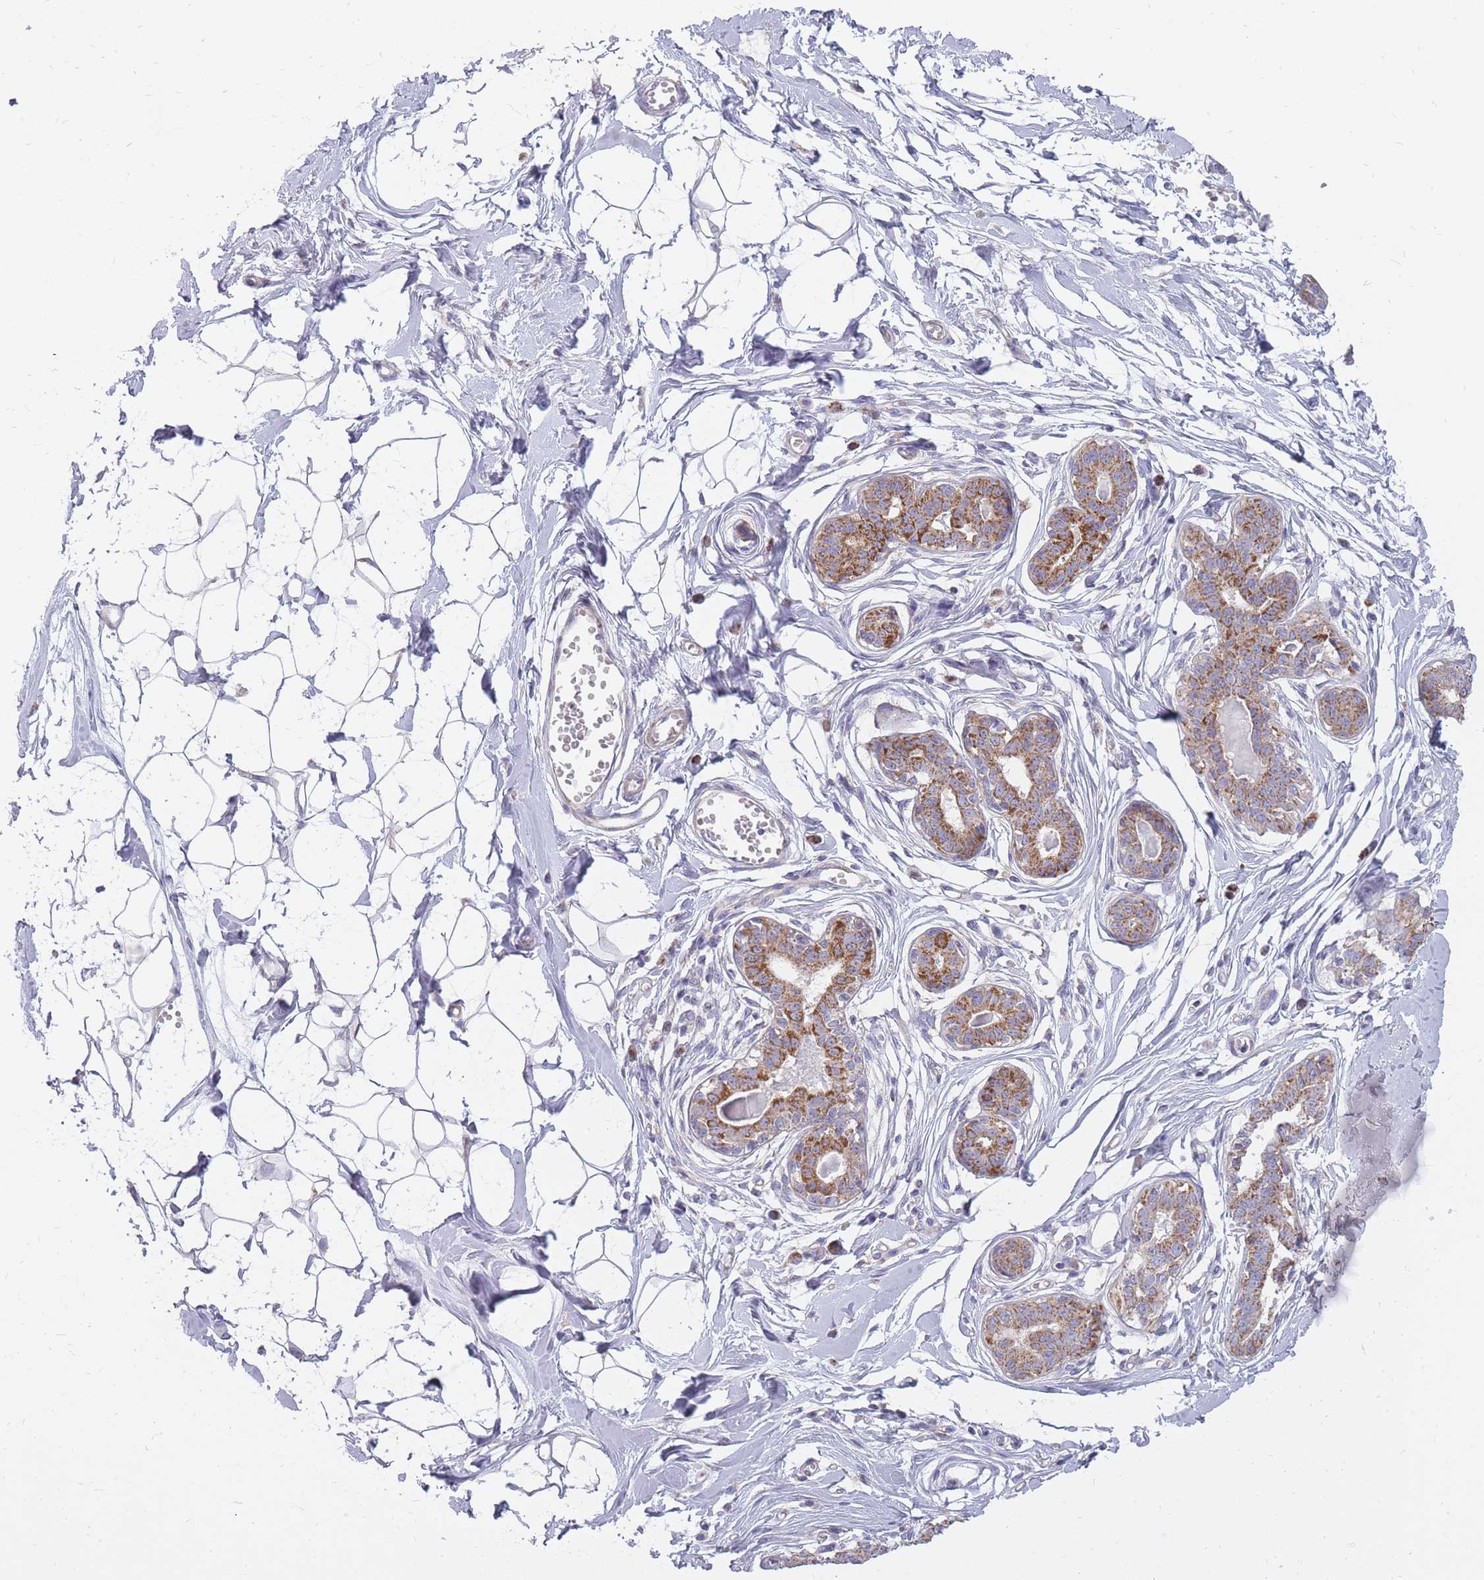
{"staining": {"intensity": "negative", "quantity": "none", "location": "none"}, "tissue": "breast", "cell_type": "Adipocytes", "image_type": "normal", "snomed": [{"axis": "morphology", "description": "Normal tissue, NOS"}, {"axis": "topography", "description": "Breast"}], "caption": "Benign breast was stained to show a protein in brown. There is no significant positivity in adipocytes. The staining is performed using DAB (3,3'-diaminobenzidine) brown chromogen with nuclei counter-stained in using hematoxylin.", "gene": "ALKBH4", "patient": {"sex": "female", "age": 45}}